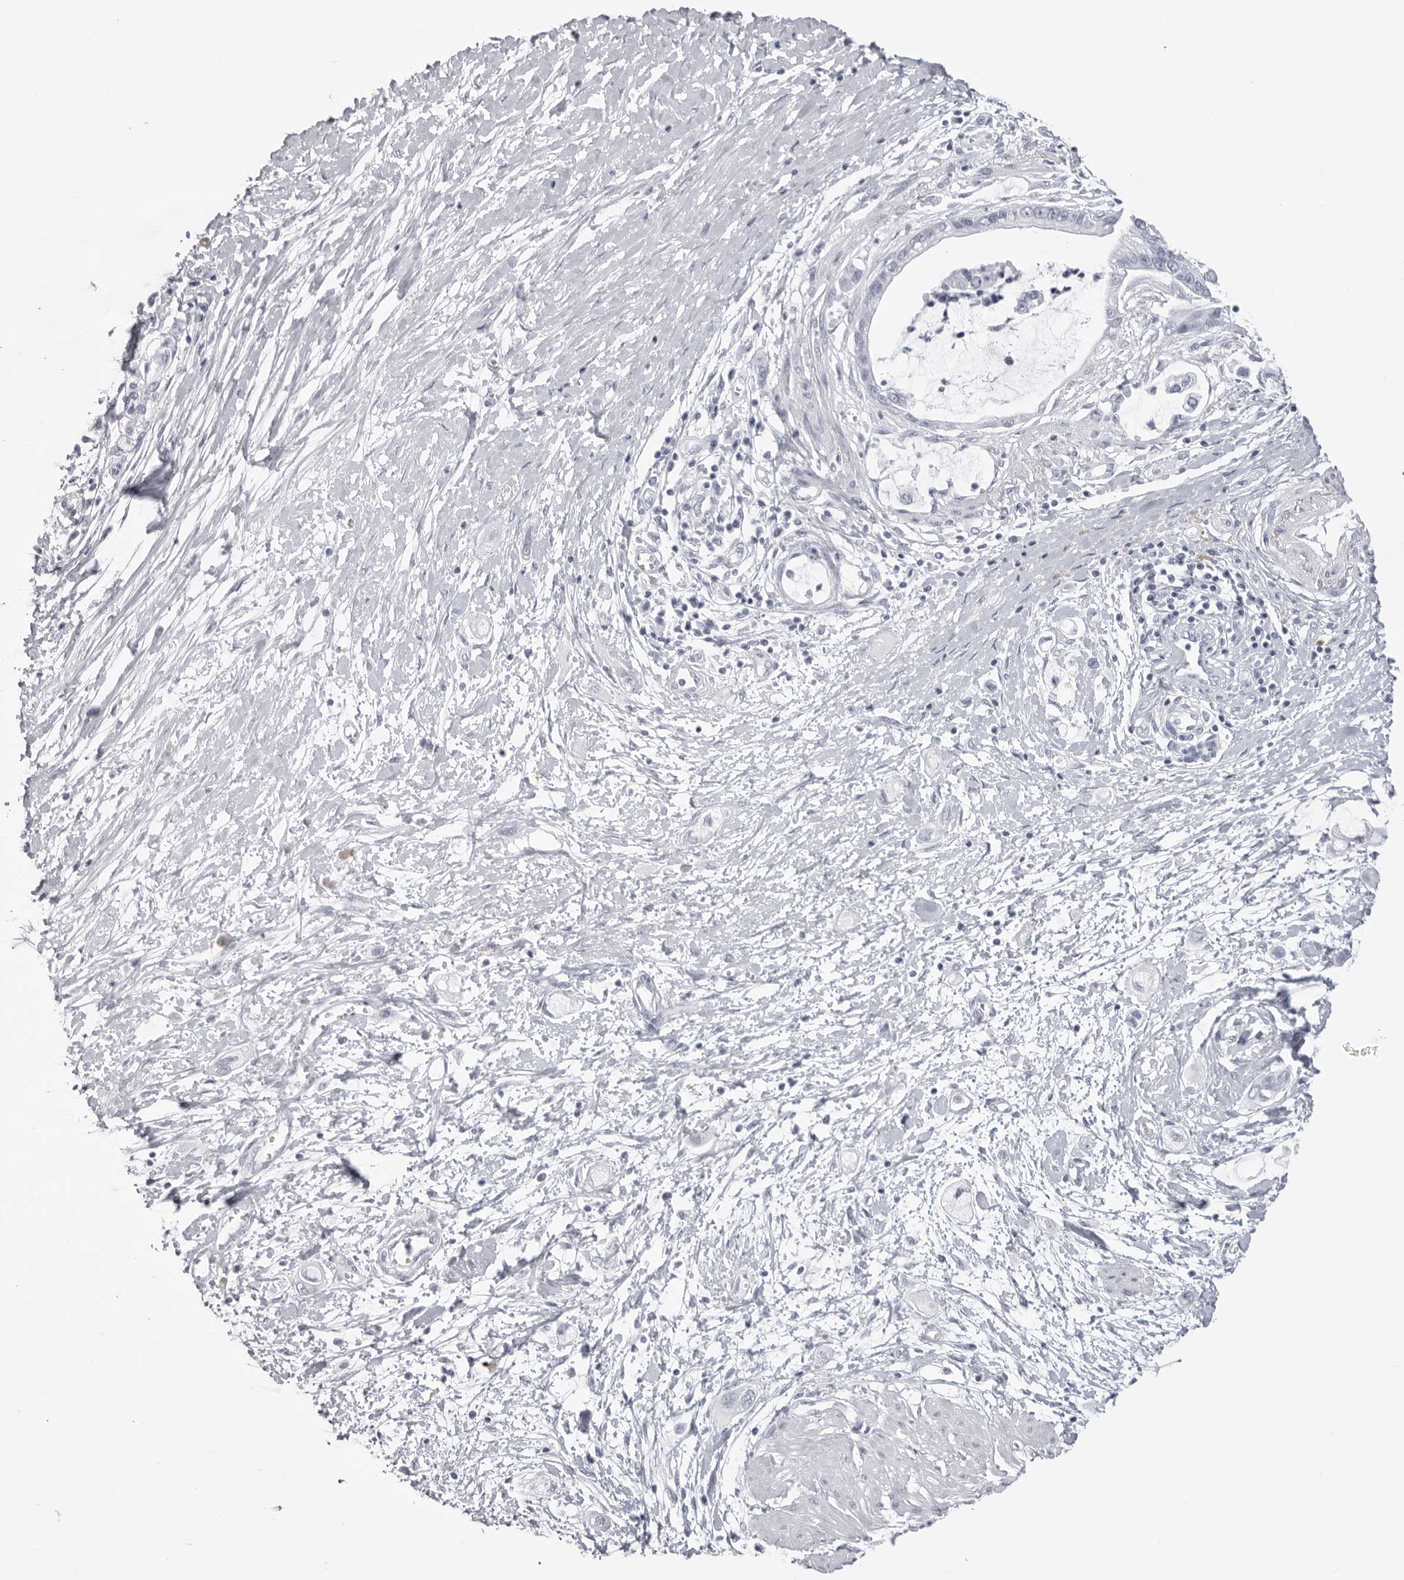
{"staining": {"intensity": "negative", "quantity": "none", "location": "none"}, "tissue": "pancreatic cancer", "cell_type": "Tumor cells", "image_type": "cancer", "snomed": [{"axis": "morphology", "description": "Adenocarcinoma, NOS"}, {"axis": "topography", "description": "Pancreas"}], "caption": "A micrograph of pancreatic adenocarcinoma stained for a protein reveals no brown staining in tumor cells.", "gene": "CST1", "patient": {"sex": "male", "age": 59}}